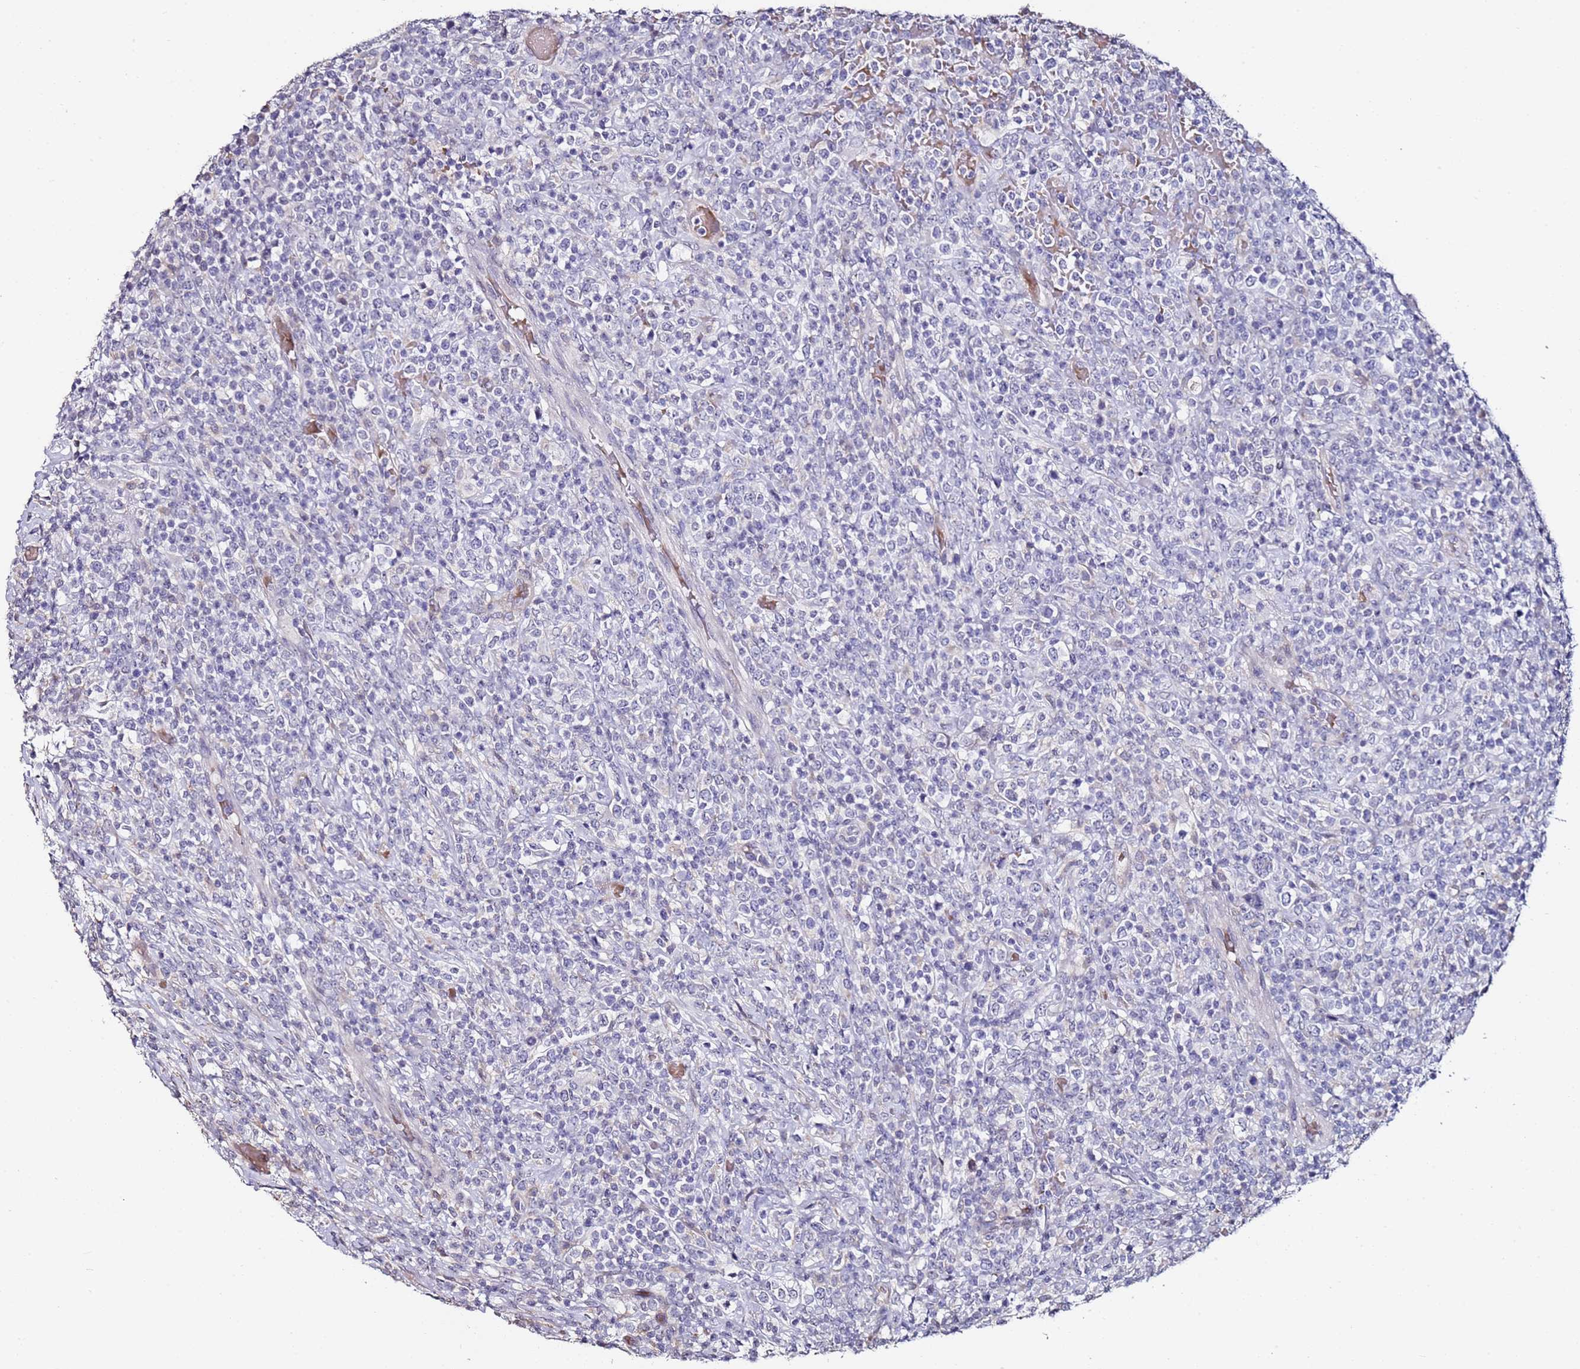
{"staining": {"intensity": "negative", "quantity": "none", "location": "none"}, "tissue": "lymphoma", "cell_type": "Tumor cells", "image_type": "cancer", "snomed": [{"axis": "morphology", "description": "Malignant lymphoma, non-Hodgkin's type, High grade"}, {"axis": "topography", "description": "Colon"}], "caption": "An image of human lymphoma is negative for staining in tumor cells. (DAB (3,3'-diaminobenzidine) IHC, high magnification).", "gene": "C3orf80", "patient": {"sex": "female", "age": 53}}